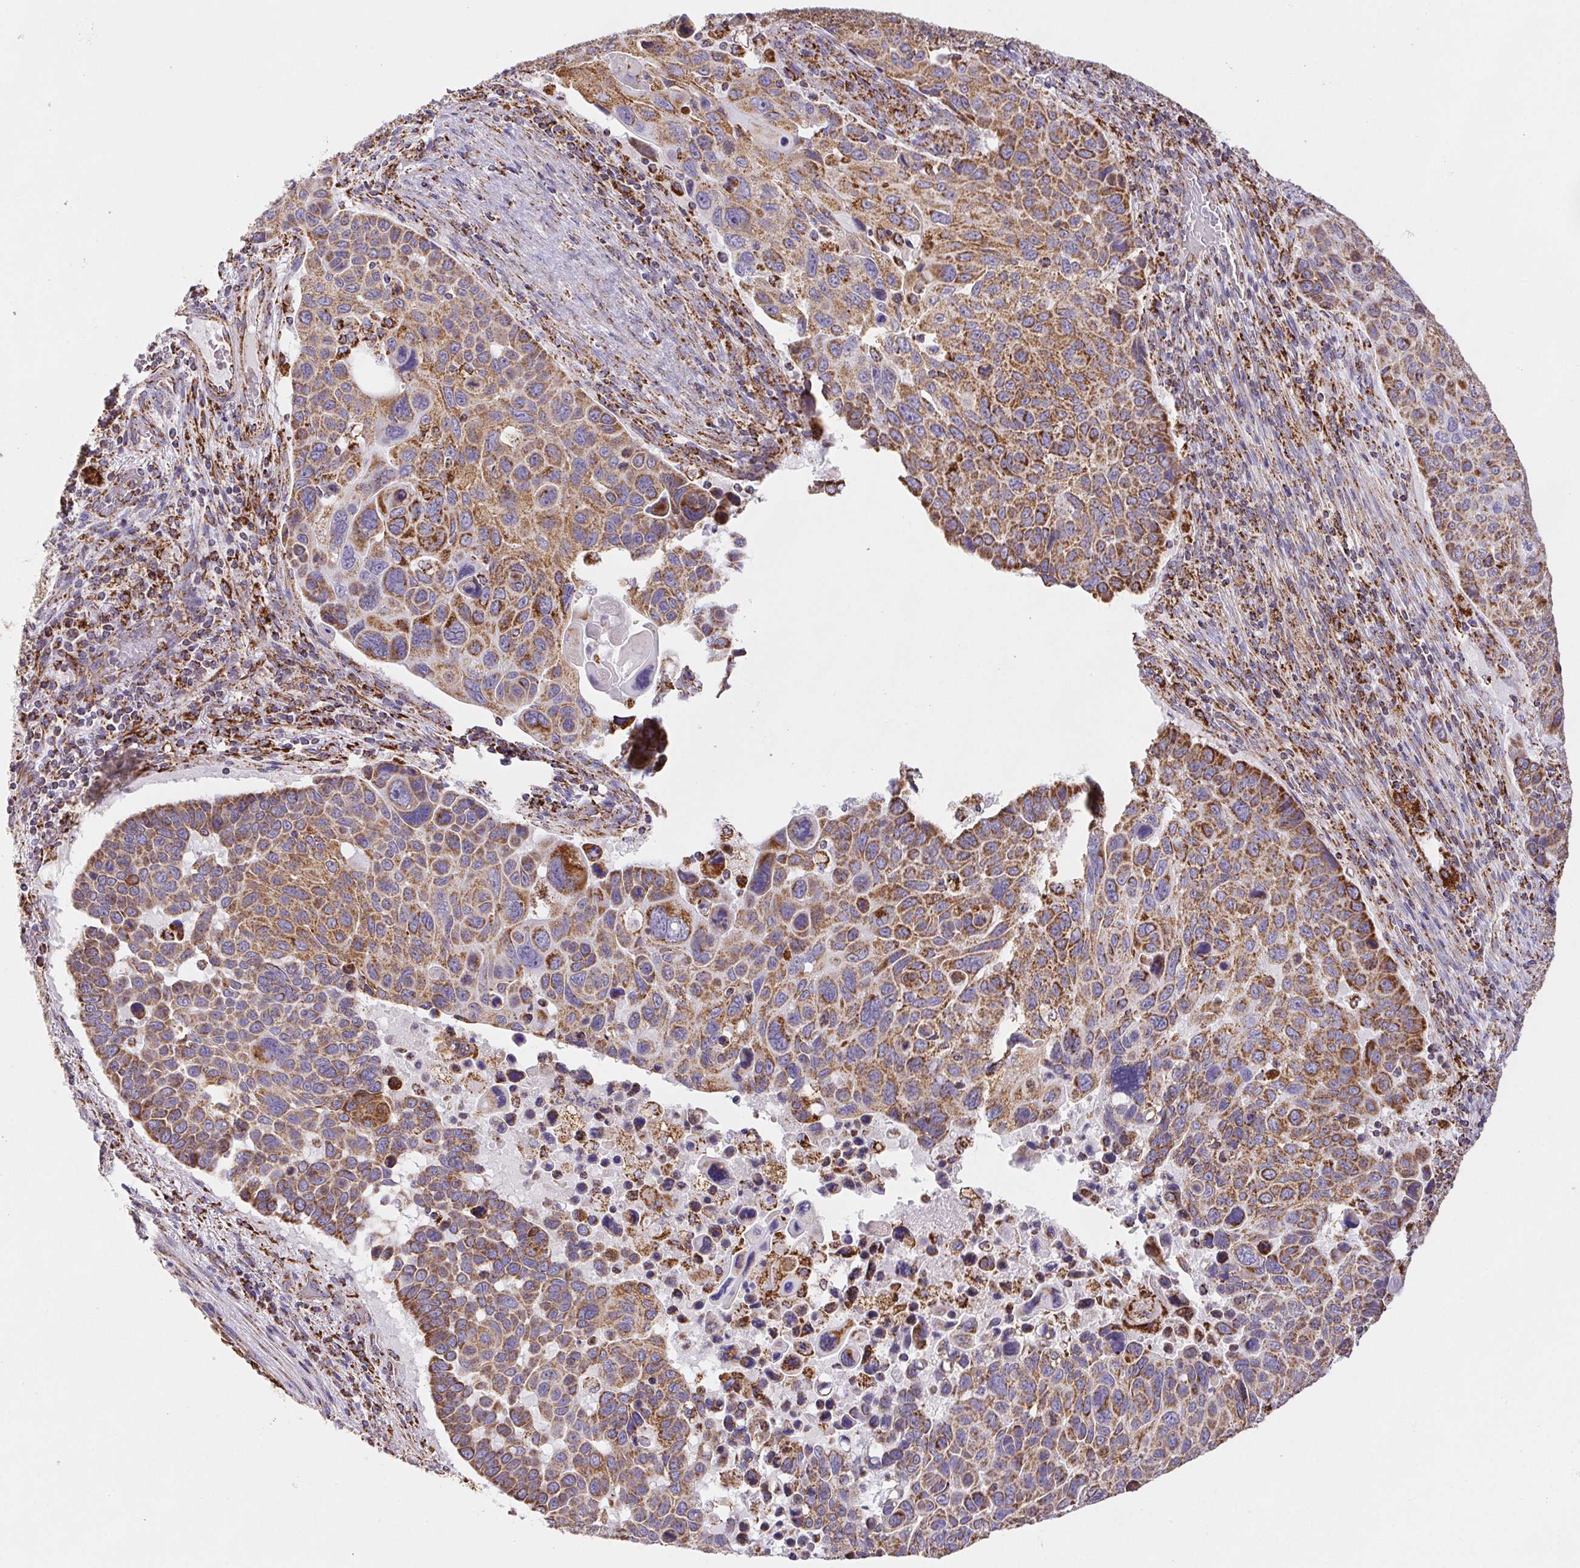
{"staining": {"intensity": "moderate", "quantity": ">75%", "location": "cytoplasmic/membranous"}, "tissue": "lung cancer", "cell_type": "Tumor cells", "image_type": "cancer", "snomed": [{"axis": "morphology", "description": "Squamous cell carcinoma, NOS"}, {"axis": "topography", "description": "Lung"}], "caption": "IHC image of neoplastic tissue: lung cancer stained using immunohistochemistry (IHC) demonstrates medium levels of moderate protein expression localized specifically in the cytoplasmic/membranous of tumor cells, appearing as a cytoplasmic/membranous brown color.", "gene": "NIPSNAP2", "patient": {"sex": "male", "age": 68}}